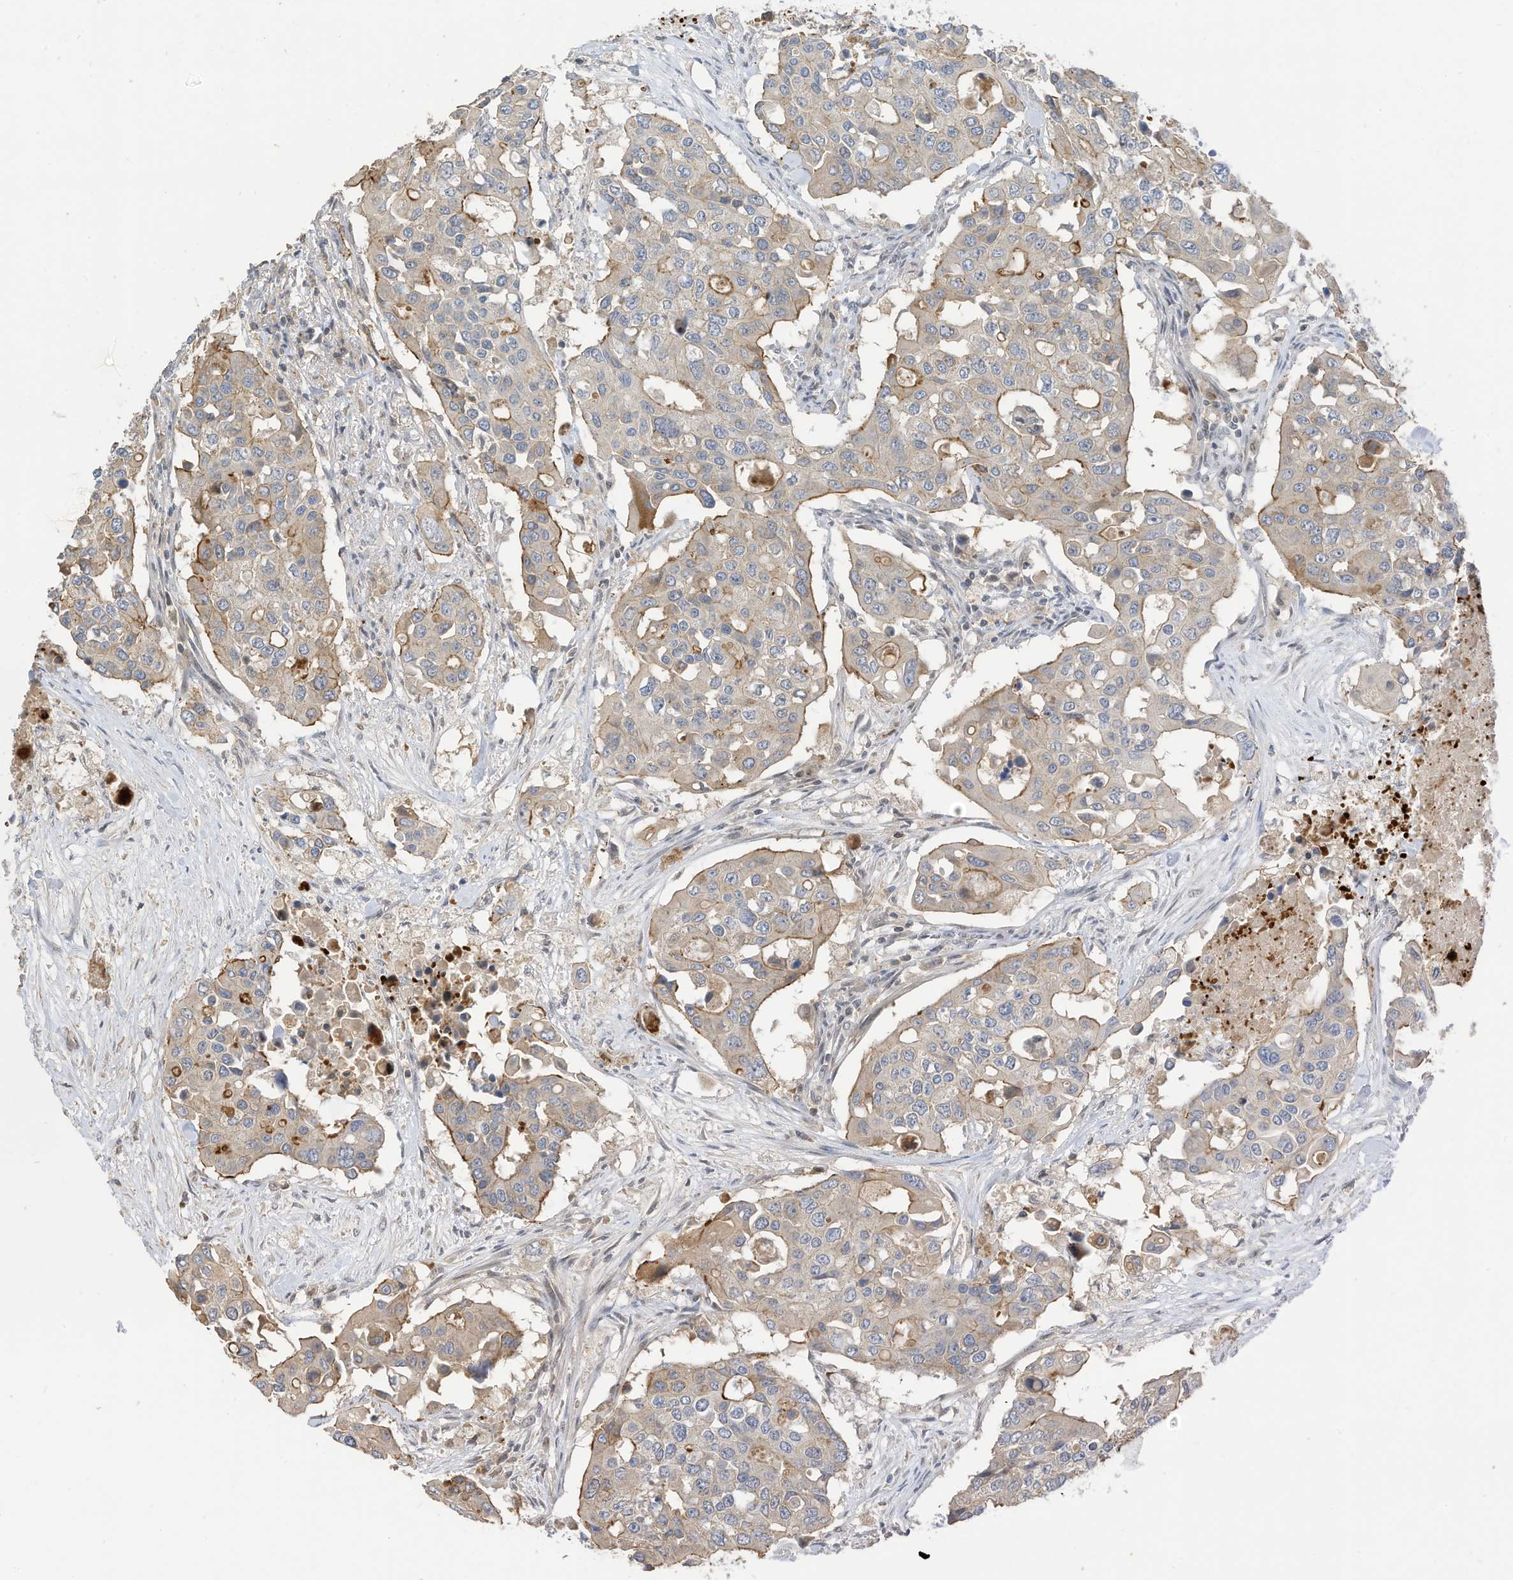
{"staining": {"intensity": "moderate", "quantity": "<25%", "location": "cytoplasmic/membranous"}, "tissue": "colorectal cancer", "cell_type": "Tumor cells", "image_type": "cancer", "snomed": [{"axis": "morphology", "description": "Adenocarcinoma, NOS"}, {"axis": "topography", "description": "Colon"}], "caption": "Human colorectal cancer stained with a protein marker displays moderate staining in tumor cells.", "gene": "REC8", "patient": {"sex": "male", "age": 77}}